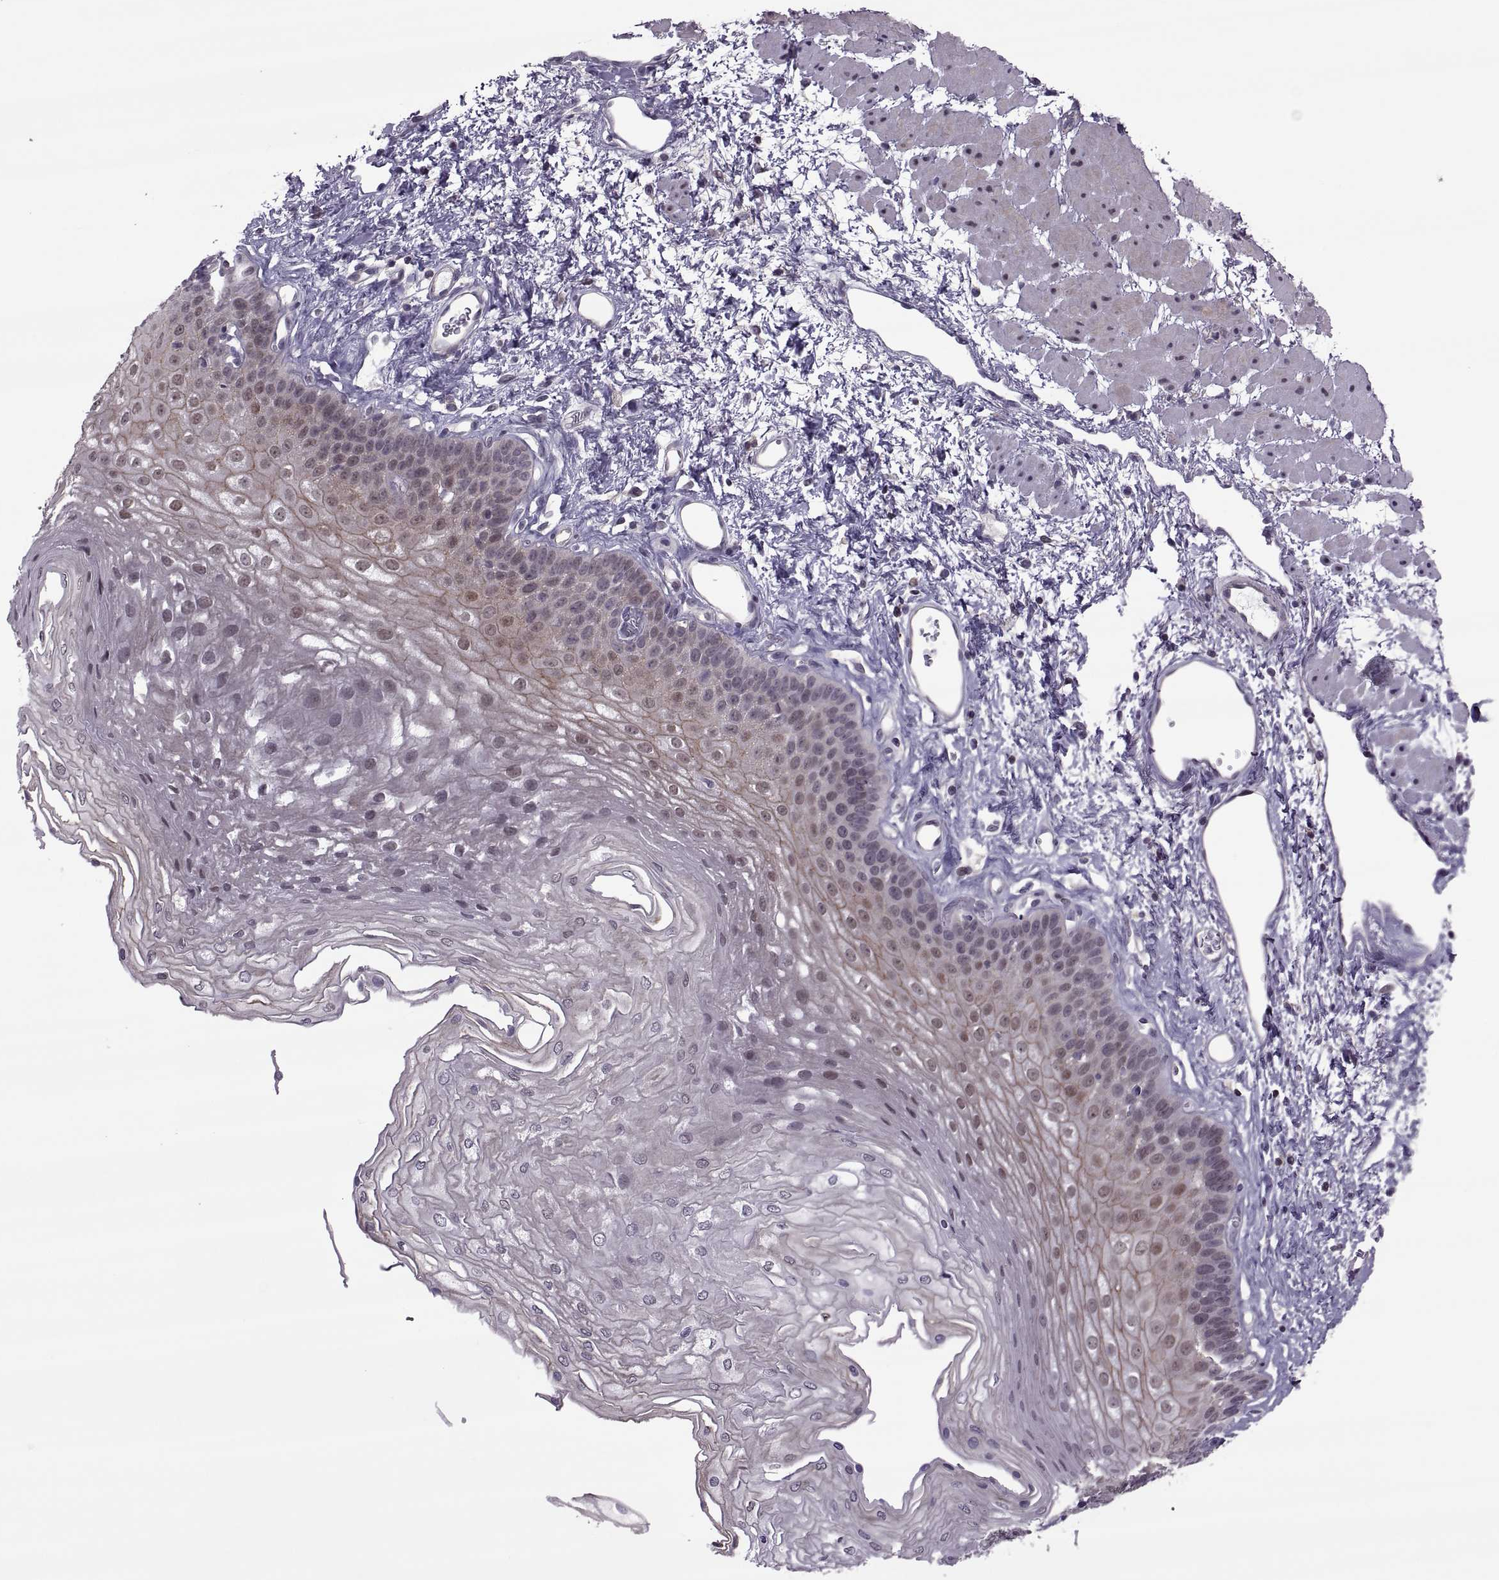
{"staining": {"intensity": "moderate", "quantity": "<25%", "location": "cytoplasmic/membranous"}, "tissue": "esophagus", "cell_type": "Squamous epithelial cells", "image_type": "normal", "snomed": [{"axis": "morphology", "description": "Normal tissue, NOS"}, {"axis": "topography", "description": "Esophagus"}], "caption": "Unremarkable esophagus was stained to show a protein in brown. There is low levels of moderate cytoplasmic/membranous staining in about <25% of squamous epithelial cells. The protein of interest is stained brown, and the nuclei are stained in blue (DAB IHC with brightfield microscopy, high magnification).", "gene": "ODF3", "patient": {"sex": "female", "age": 62}}